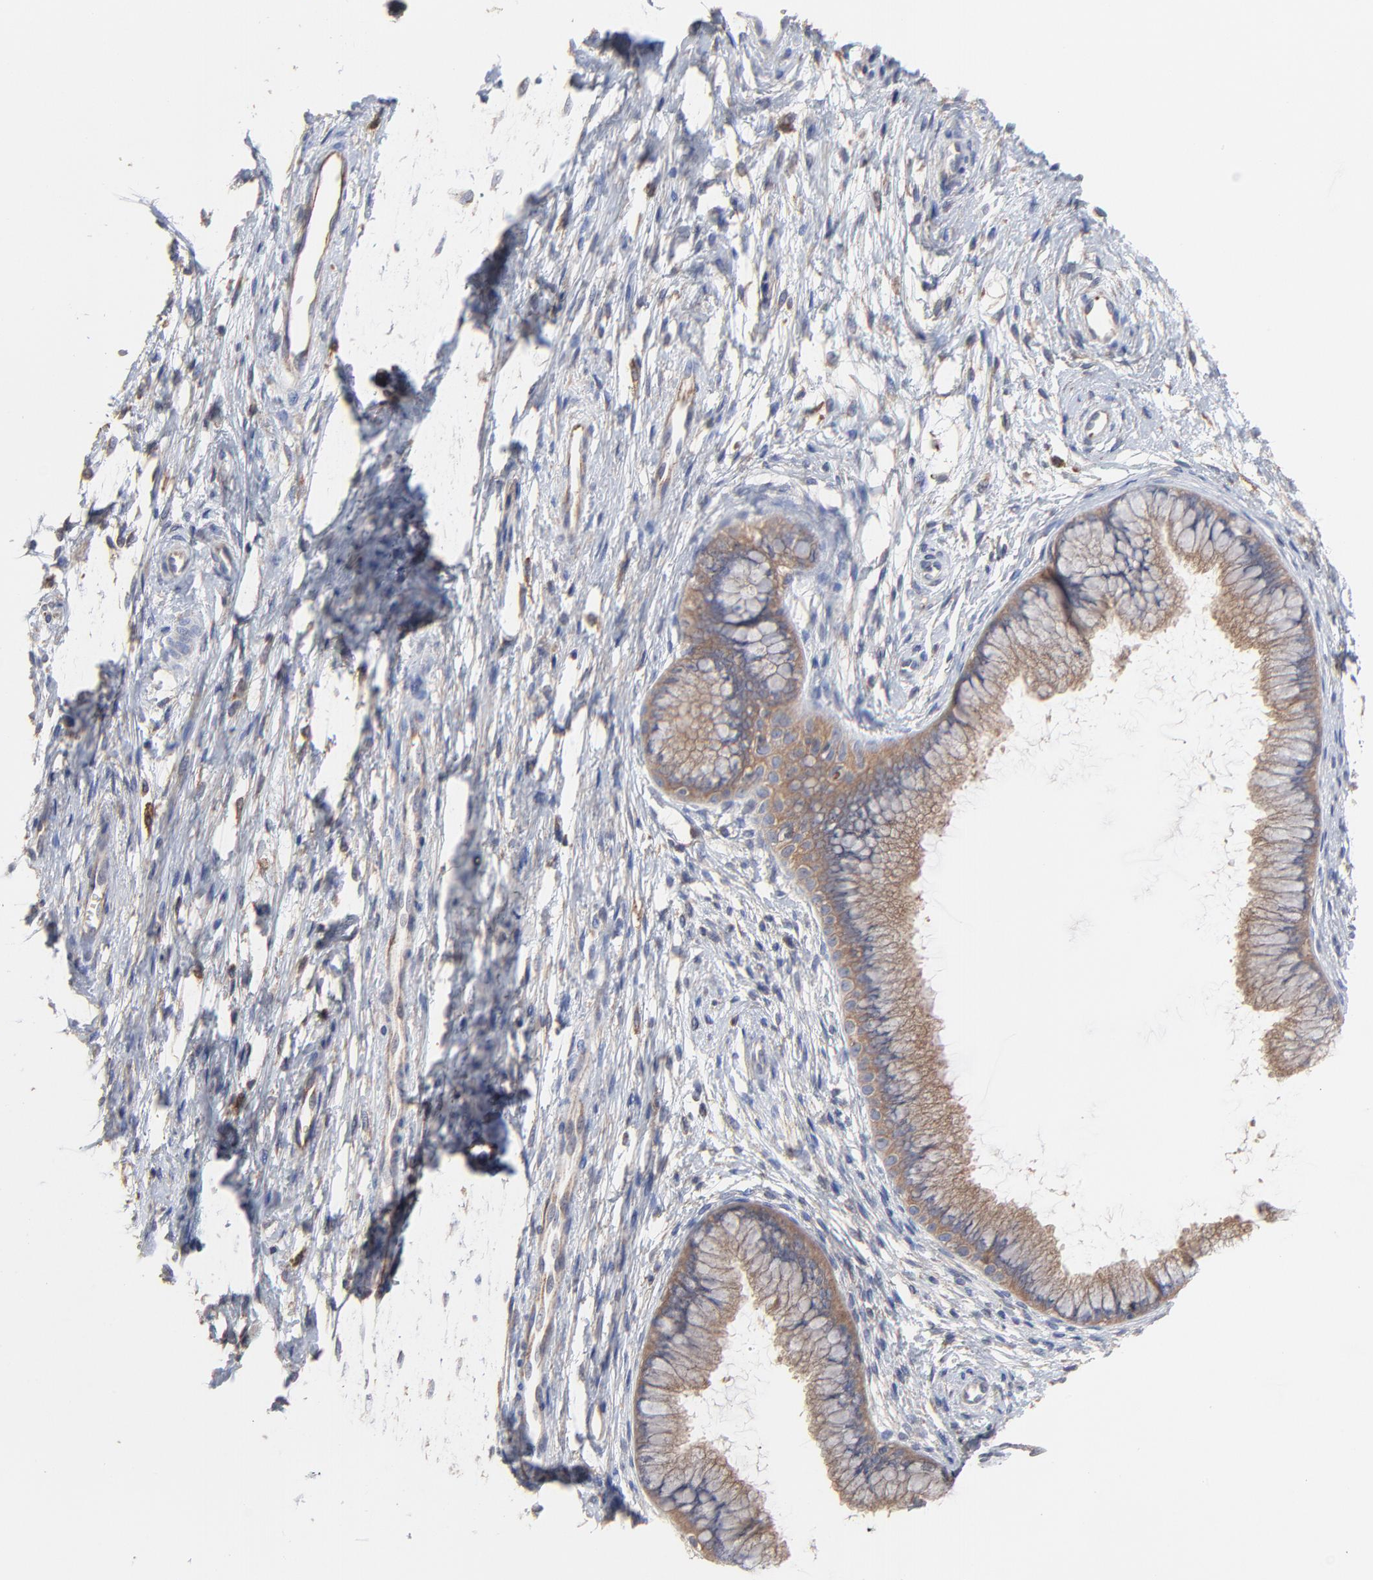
{"staining": {"intensity": "moderate", "quantity": ">75%", "location": "cytoplasmic/membranous"}, "tissue": "cervix", "cell_type": "Glandular cells", "image_type": "normal", "snomed": [{"axis": "morphology", "description": "Normal tissue, NOS"}, {"axis": "topography", "description": "Cervix"}], "caption": "Unremarkable cervix shows moderate cytoplasmic/membranous positivity in approximately >75% of glandular cells.", "gene": "RAB9A", "patient": {"sex": "female", "age": 39}}